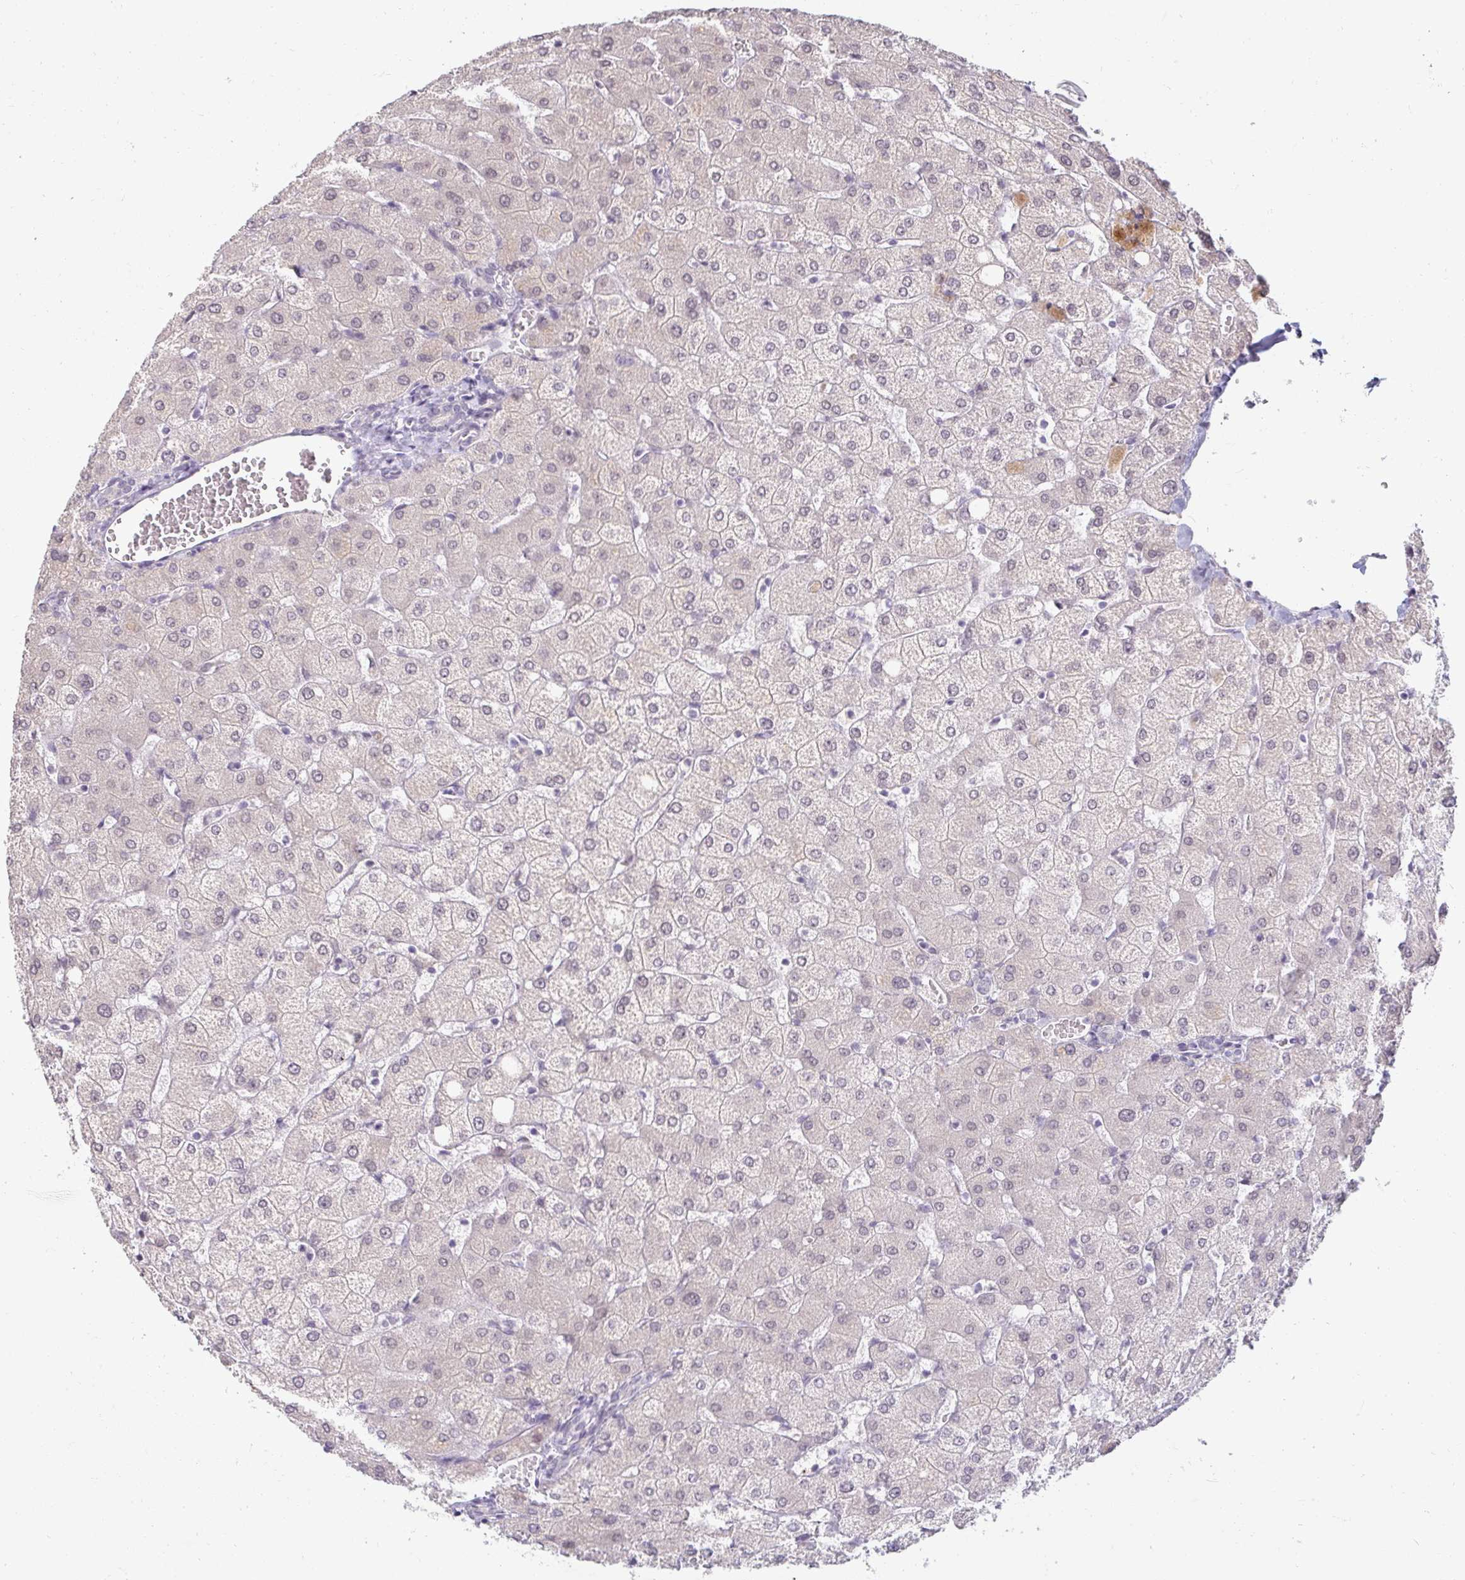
{"staining": {"intensity": "negative", "quantity": "none", "location": "none"}, "tissue": "liver", "cell_type": "Cholangiocytes", "image_type": "normal", "snomed": [{"axis": "morphology", "description": "Normal tissue, NOS"}, {"axis": "topography", "description": "Liver"}], "caption": "Micrograph shows no significant protein staining in cholangiocytes of normal liver. (Stains: DAB (3,3'-diaminobenzidine) IHC with hematoxylin counter stain, Microscopy: brightfield microscopy at high magnification).", "gene": "DDN", "patient": {"sex": "female", "age": 54}}